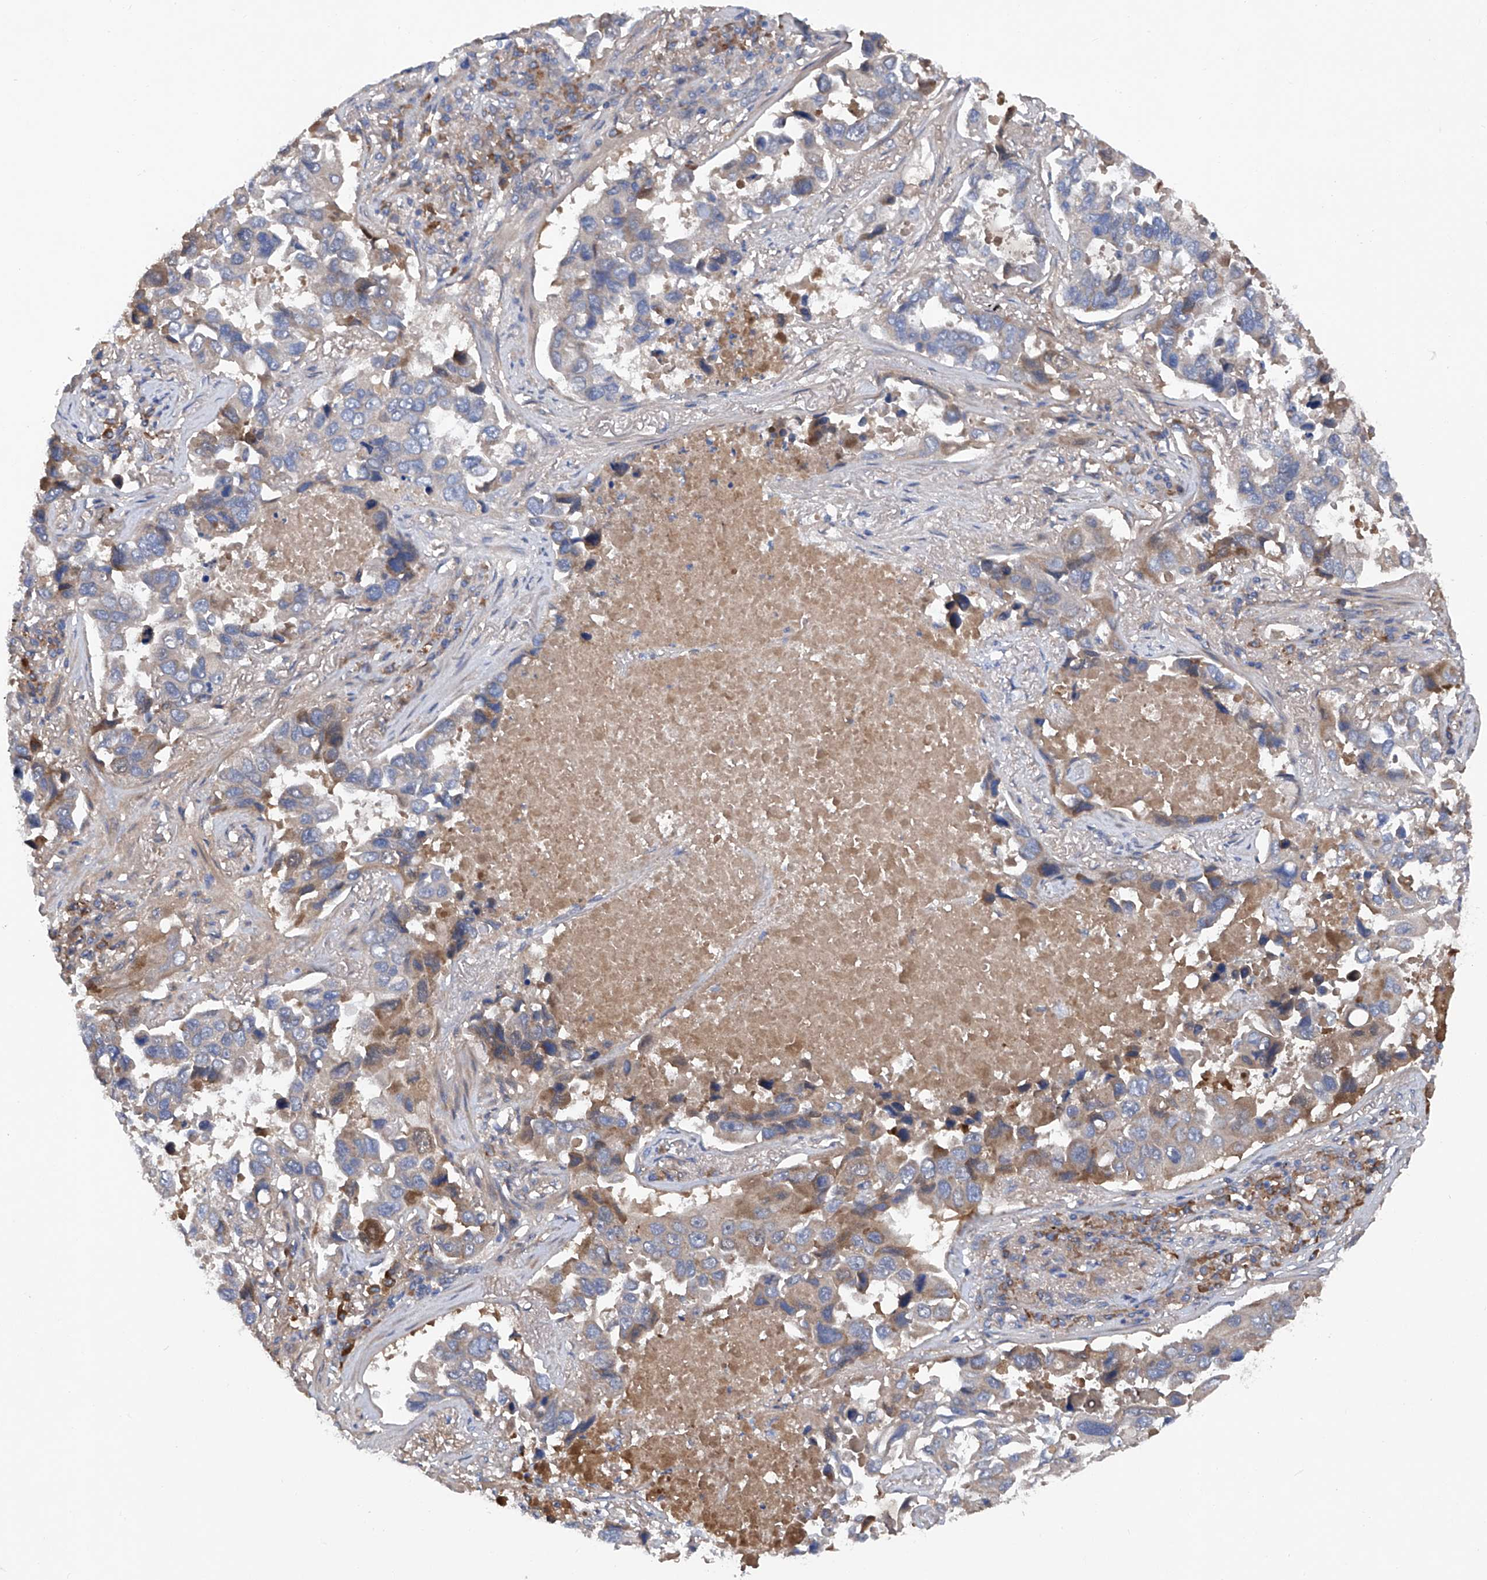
{"staining": {"intensity": "moderate", "quantity": "<25%", "location": "cytoplasmic/membranous"}, "tissue": "lung cancer", "cell_type": "Tumor cells", "image_type": "cancer", "snomed": [{"axis": "morphology", "description": "Adenocarcinoma, NOS"}, {"axis": "topography", "description": "Lung"}], "caption": "Protein expression analysis of lung cancer (adenocarcinoma) exhibits moderate cytoplasmic/membranous positivity in approximately <25% of tumor cells.", "gene": "ASCC3", "patient": {"sex": "male", "age": 64}}